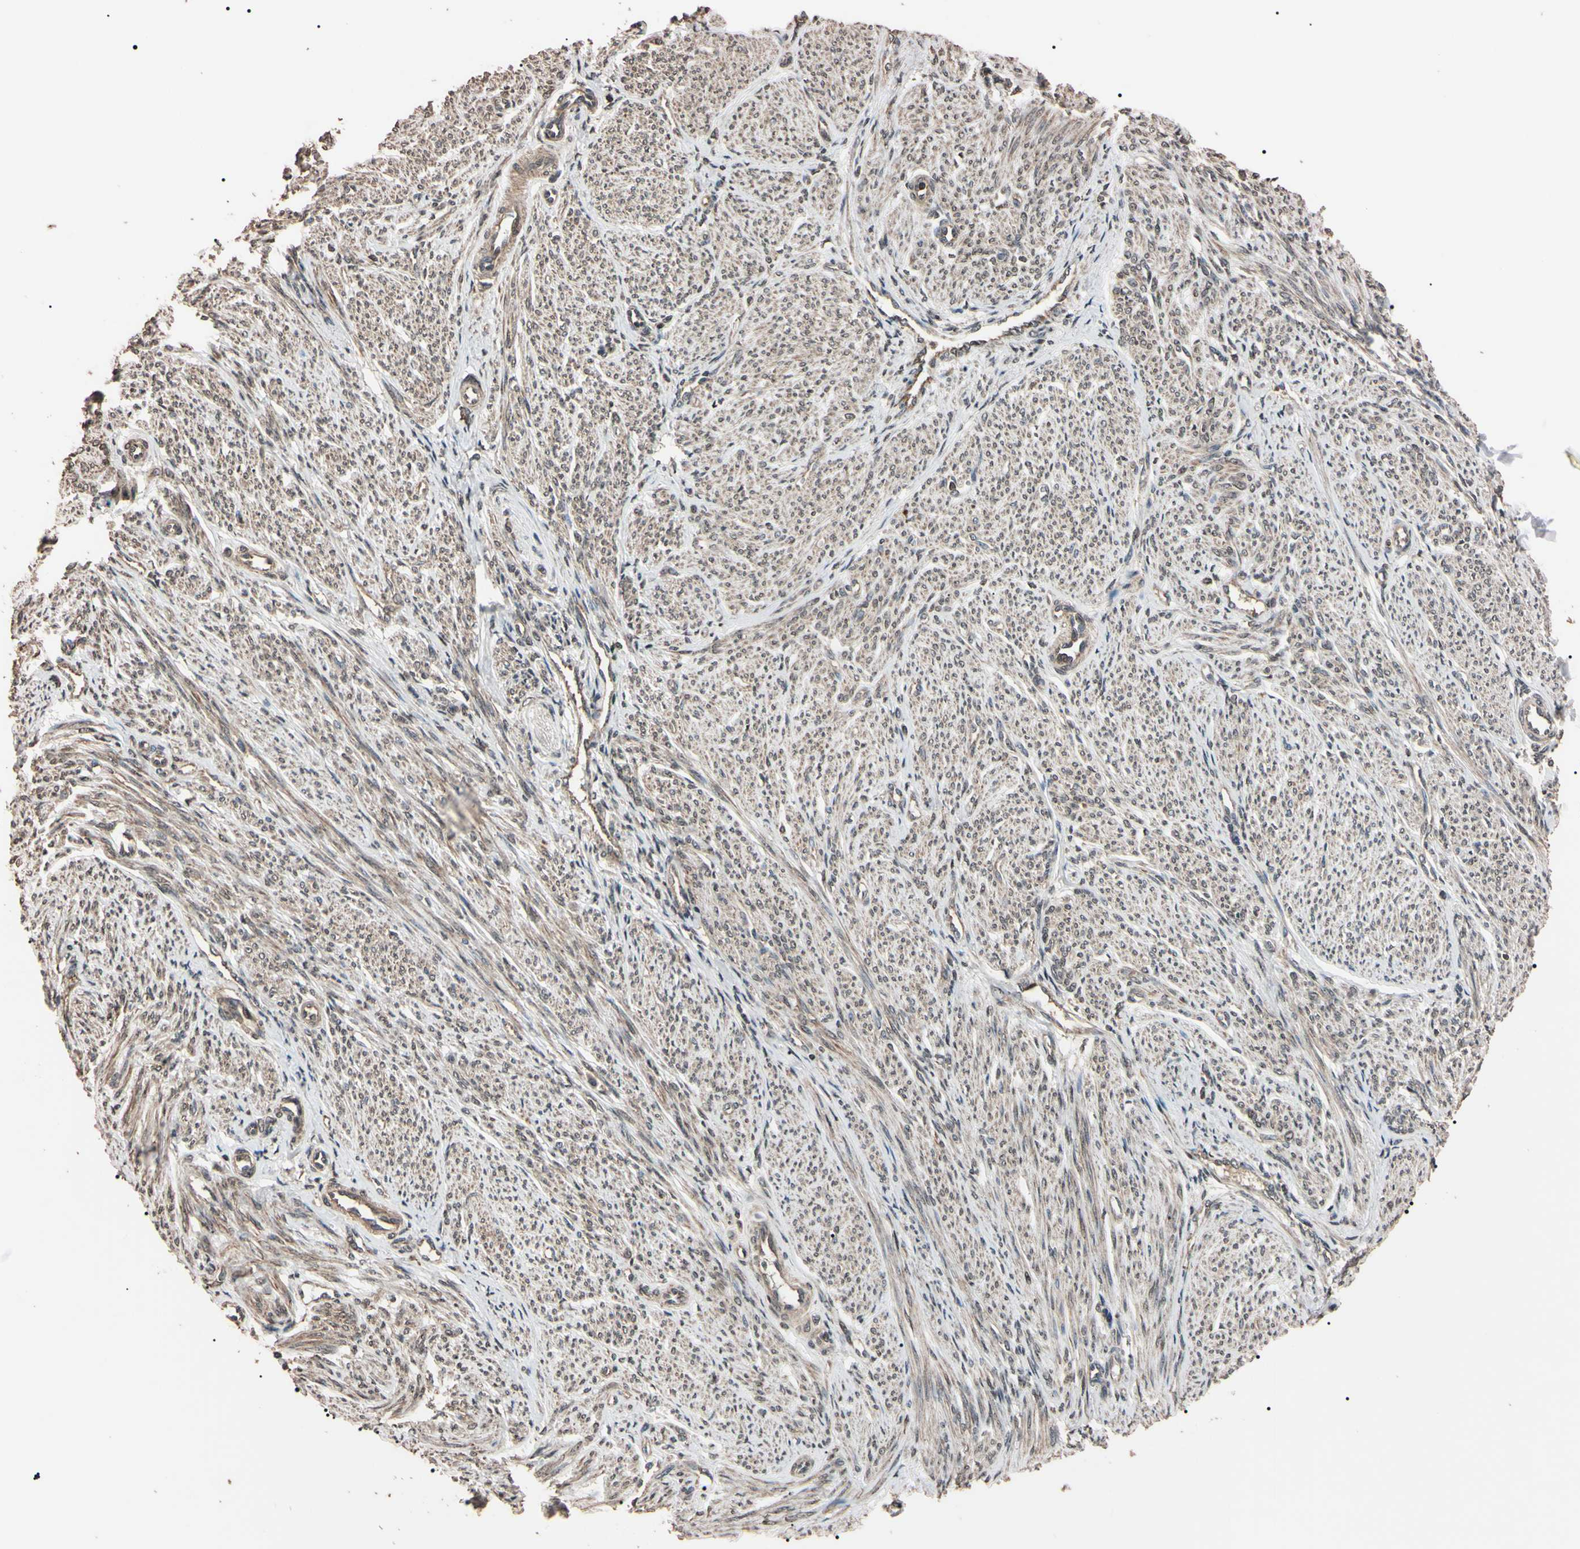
{"staining": {"intensity": "weak", "quantity": ">75%", "location": "cytoplasmic/membranous,nuclear"}, "tissue": "smooth muscle", "cell_type": "Smooth muscle cells", "image_type": "normal", "snomed": [{"axis": "morphology", "description": "Normal tissue, NOS"}, {"axis": "topography", "description": "Smooth muscle"}], "caption": "A low amount of weak cytoplasmic/membranous,nuclear staining is present in approximately >75% of smooth muscle cells in benign smooth muscle.", "gene": "TNFRSF1A", "patient": {"sex": "female", "age": 65}}